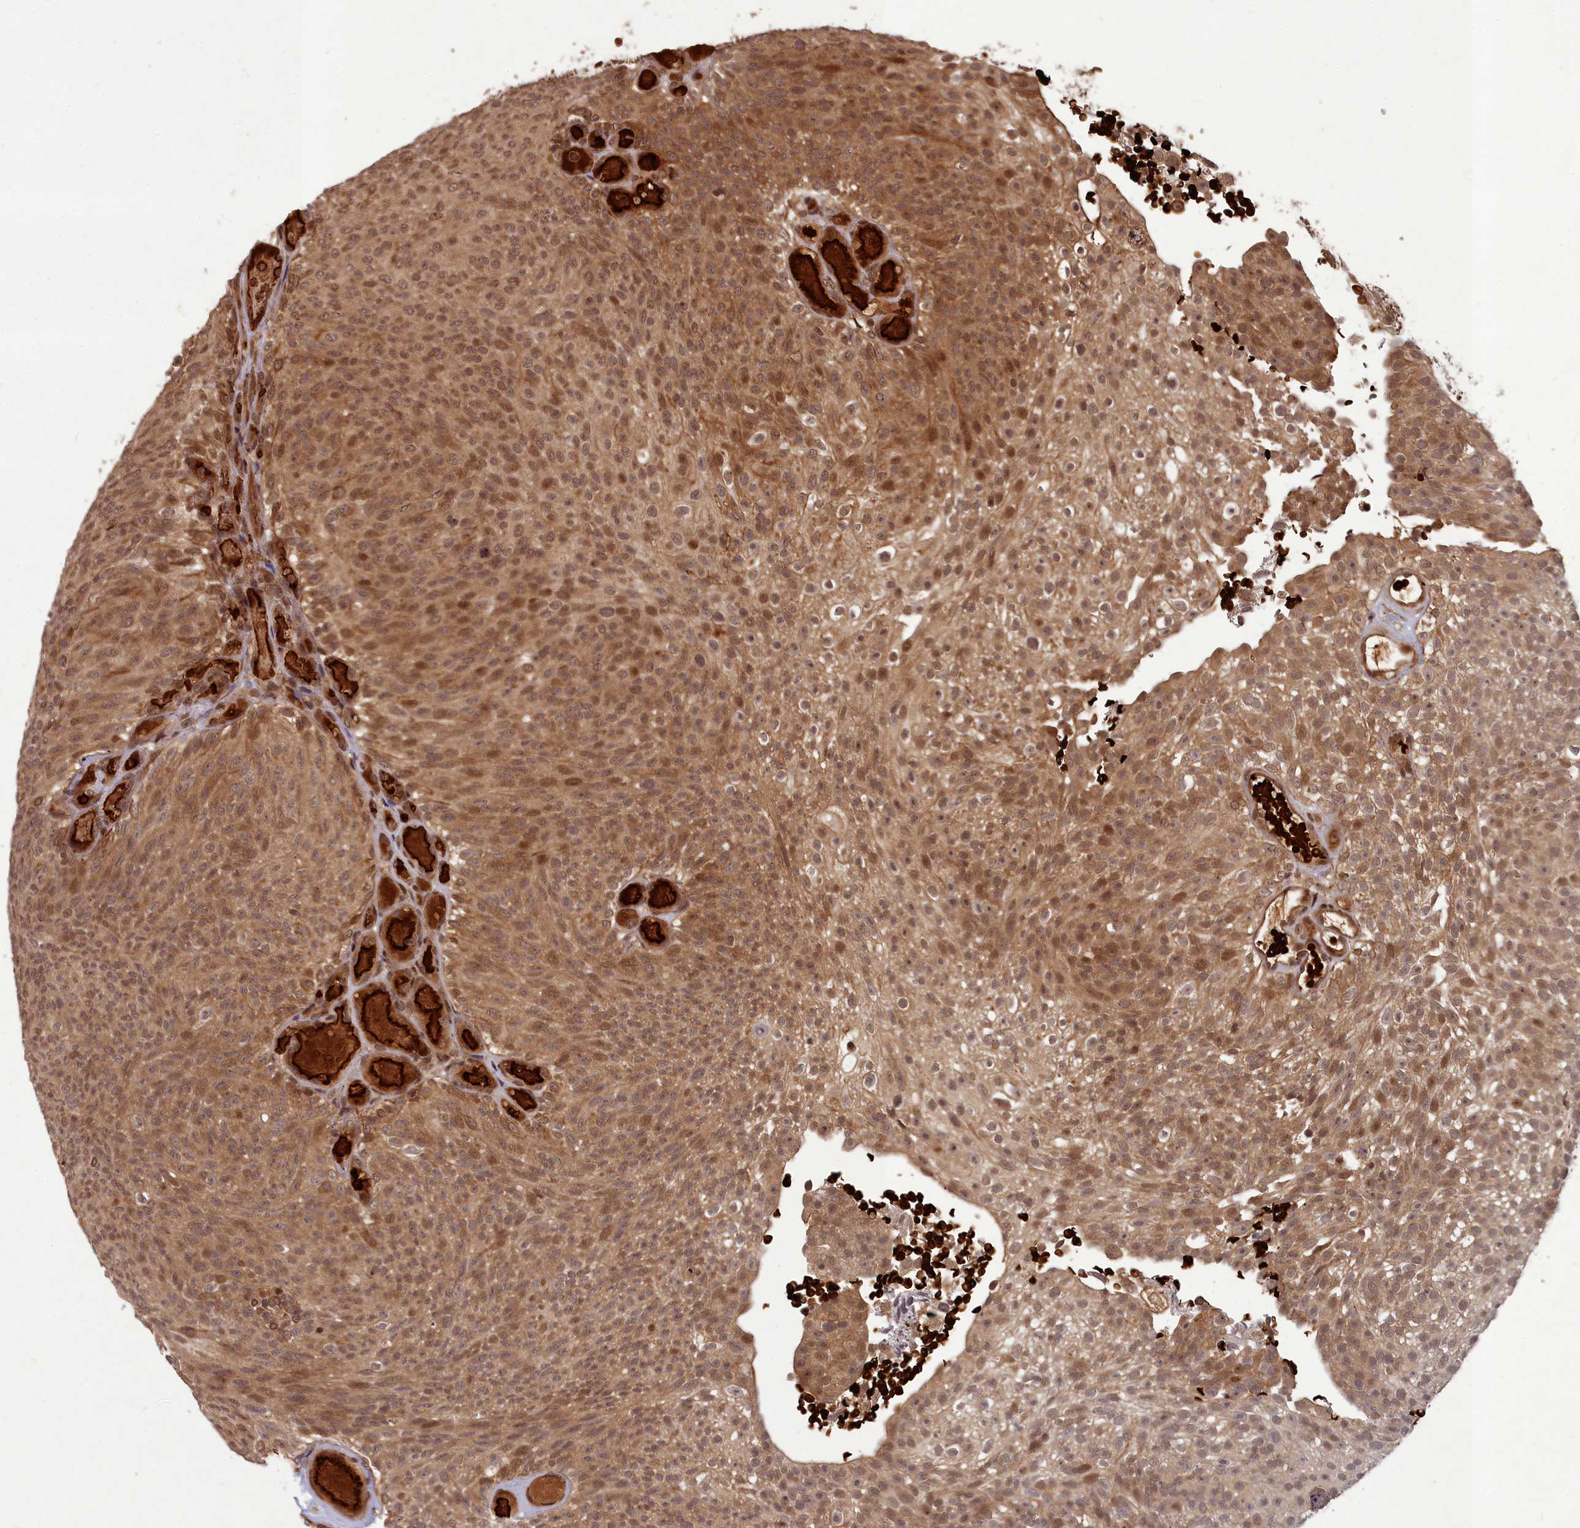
{"staining": {"intensity": "moderate", "quantity": ">75%", "location": "cytoplasmic/membranous,nuclear"}, "tissue": "urothelial cancer", "cell_type": "Tumor cells", "image_type": "cancer", "snomed": [{"axis": "morphology", "description": "Urothelial carcinoma, Low grade"}, {"axis": "topography", "description": "Urinary bladder"}], "caption": "Immunohistochemical staining of low-grade urothelial carcinoma shows moderate cytoplasmic/membranous and nuclear protein positivity in approximately >75% of tumor cells.", "gene": "SRMS", "patient": {"sex": "male", "age": 78}}